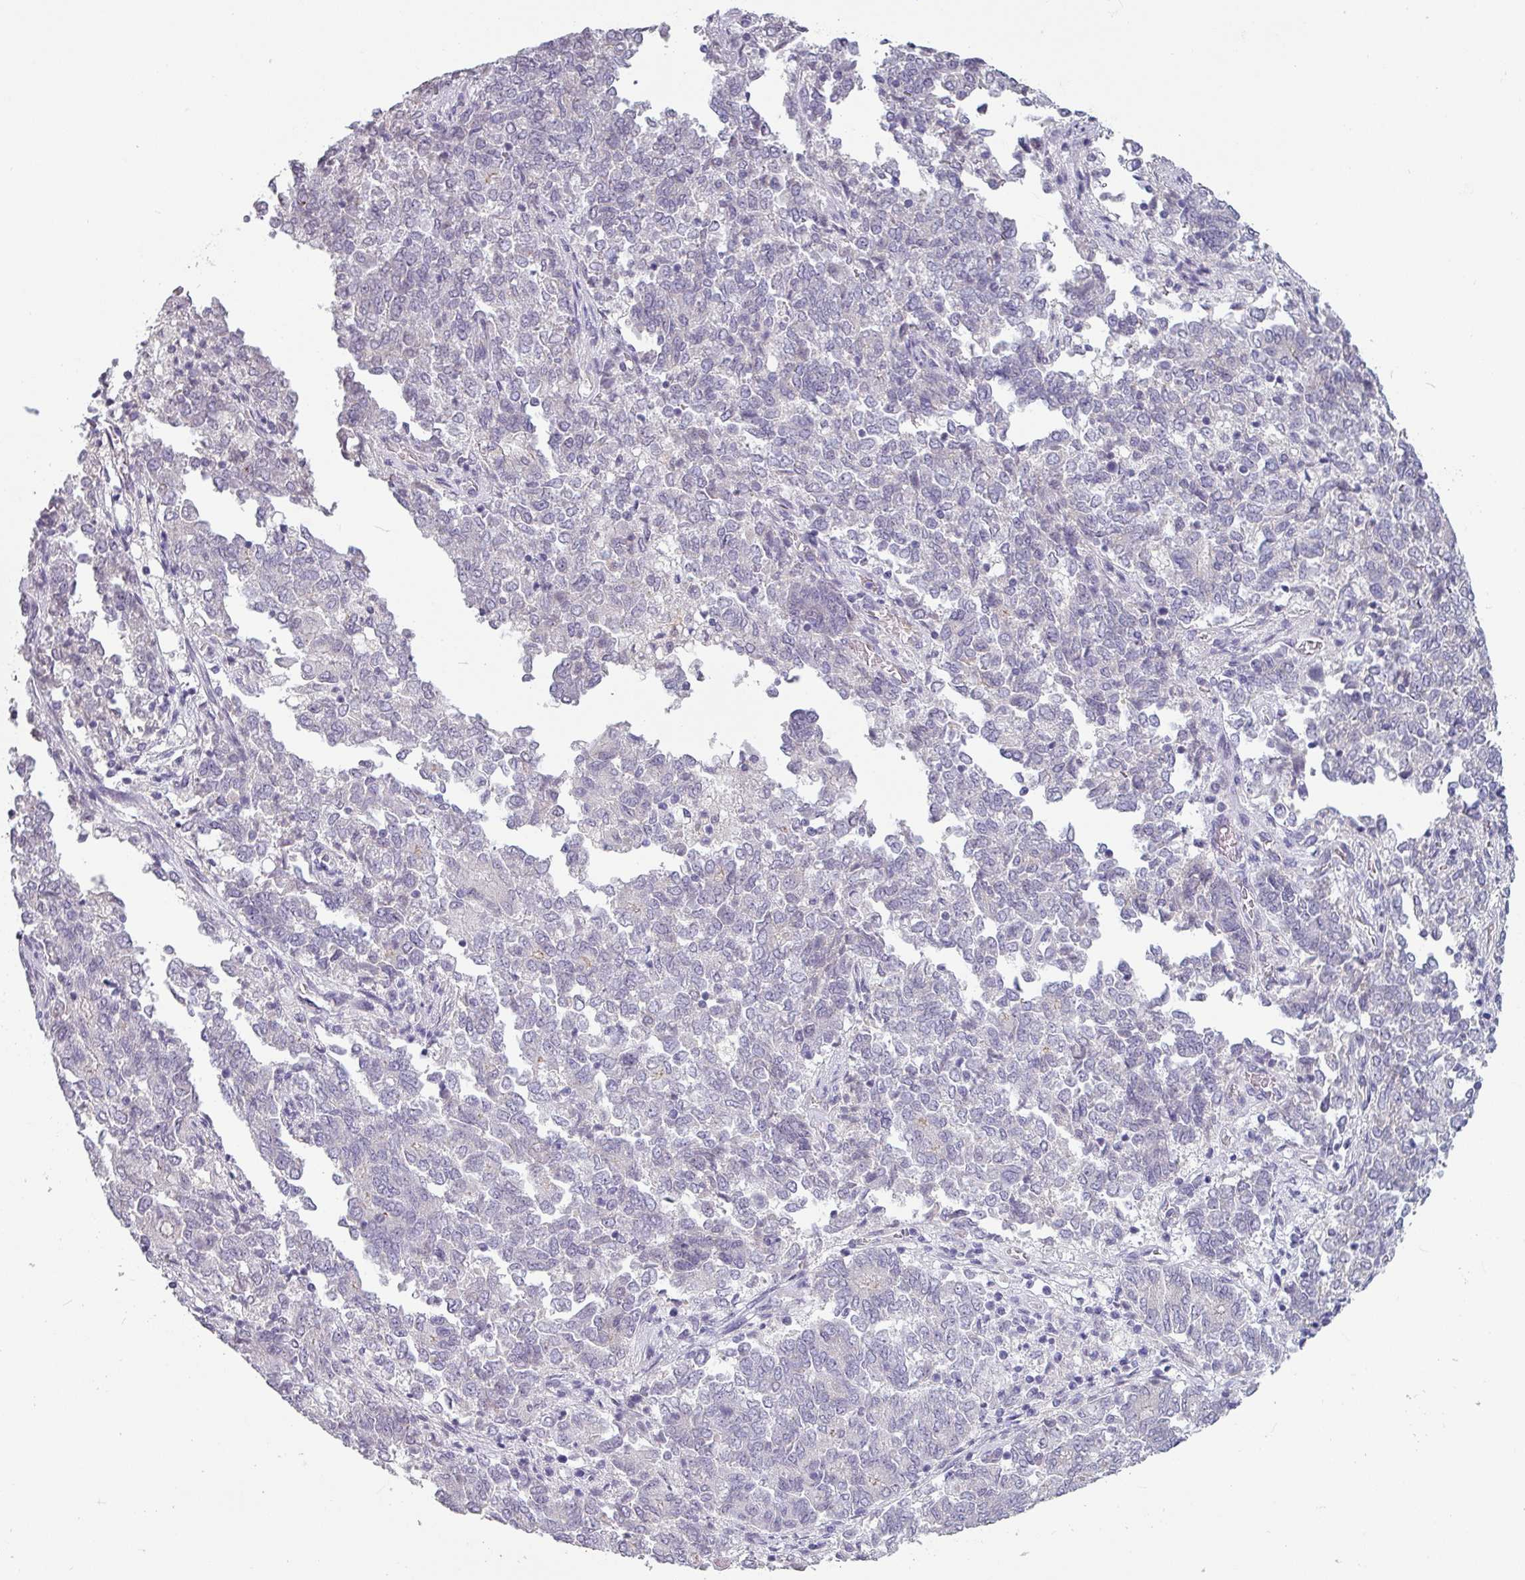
{"staining": {"intensity": "negative", "quantity": "none", "location": "none"}, "tissue": "endometrial cancer", "cell_type": "Tumor cells", "image_type": "cancer", "snomed": [{"axis": "morphology", "description": "Adenocarcinoma, NOS"}, {"axis": "topography", "description": "Endometrium"}], "caption": "A micrograph of endometrial cancer (adenocarcinoma) stained for a protein reveals no brown staining in tumor cells.", "gene": "SLC26A9", "patient": {"sex": "female", "age": 80}}